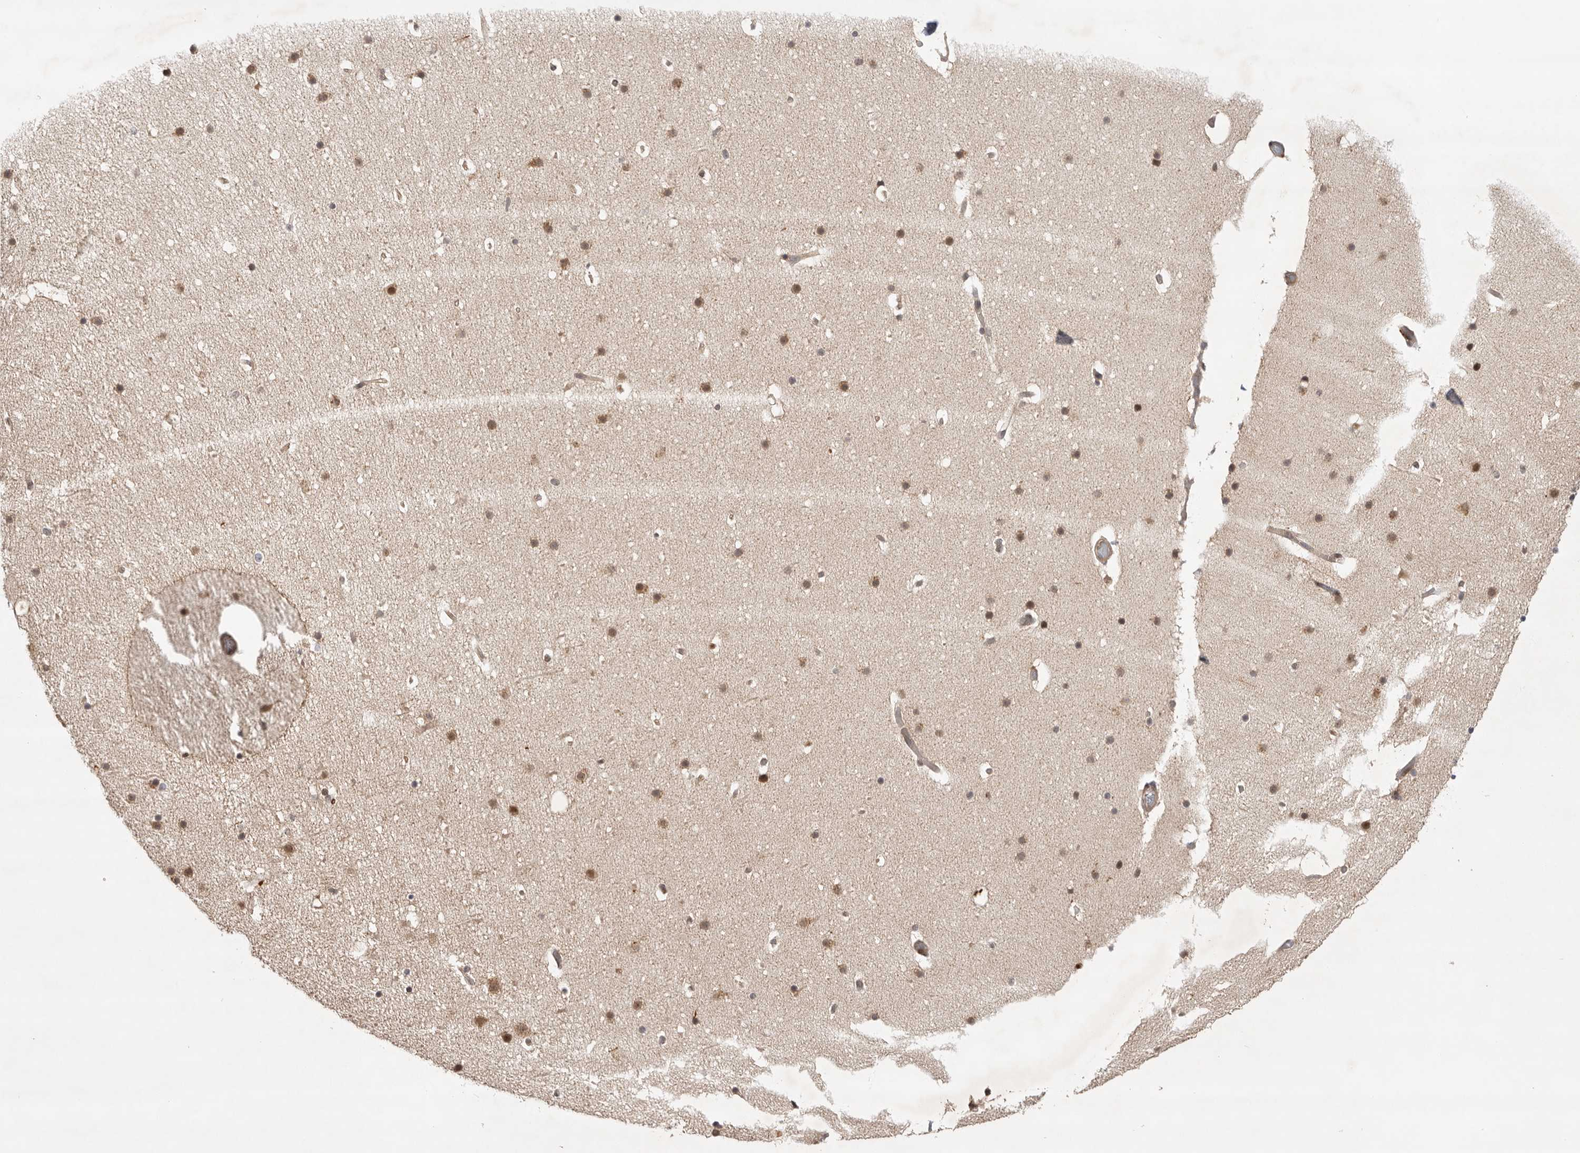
{"staining": {"intensity": "moderate", "quantity": "<25%", "location": "cytoplasmic/membranous"}, "tissue": "cerebellum", "cell_type": "Cells in granular layer", "image_type": "normal", "snomed": [{"axis": "morphology", "description": "Normal tissue, NOS"}, {"axis": "topography", "description": "Cerebellum"}], "caption": "Moderate cytoplasmic/membranous staining is present in approximately <25% of cells in granular layer in unremarkable cerebellum.", "gene": "DCAF8", "patient": {"sex": "male", "age": 57}}